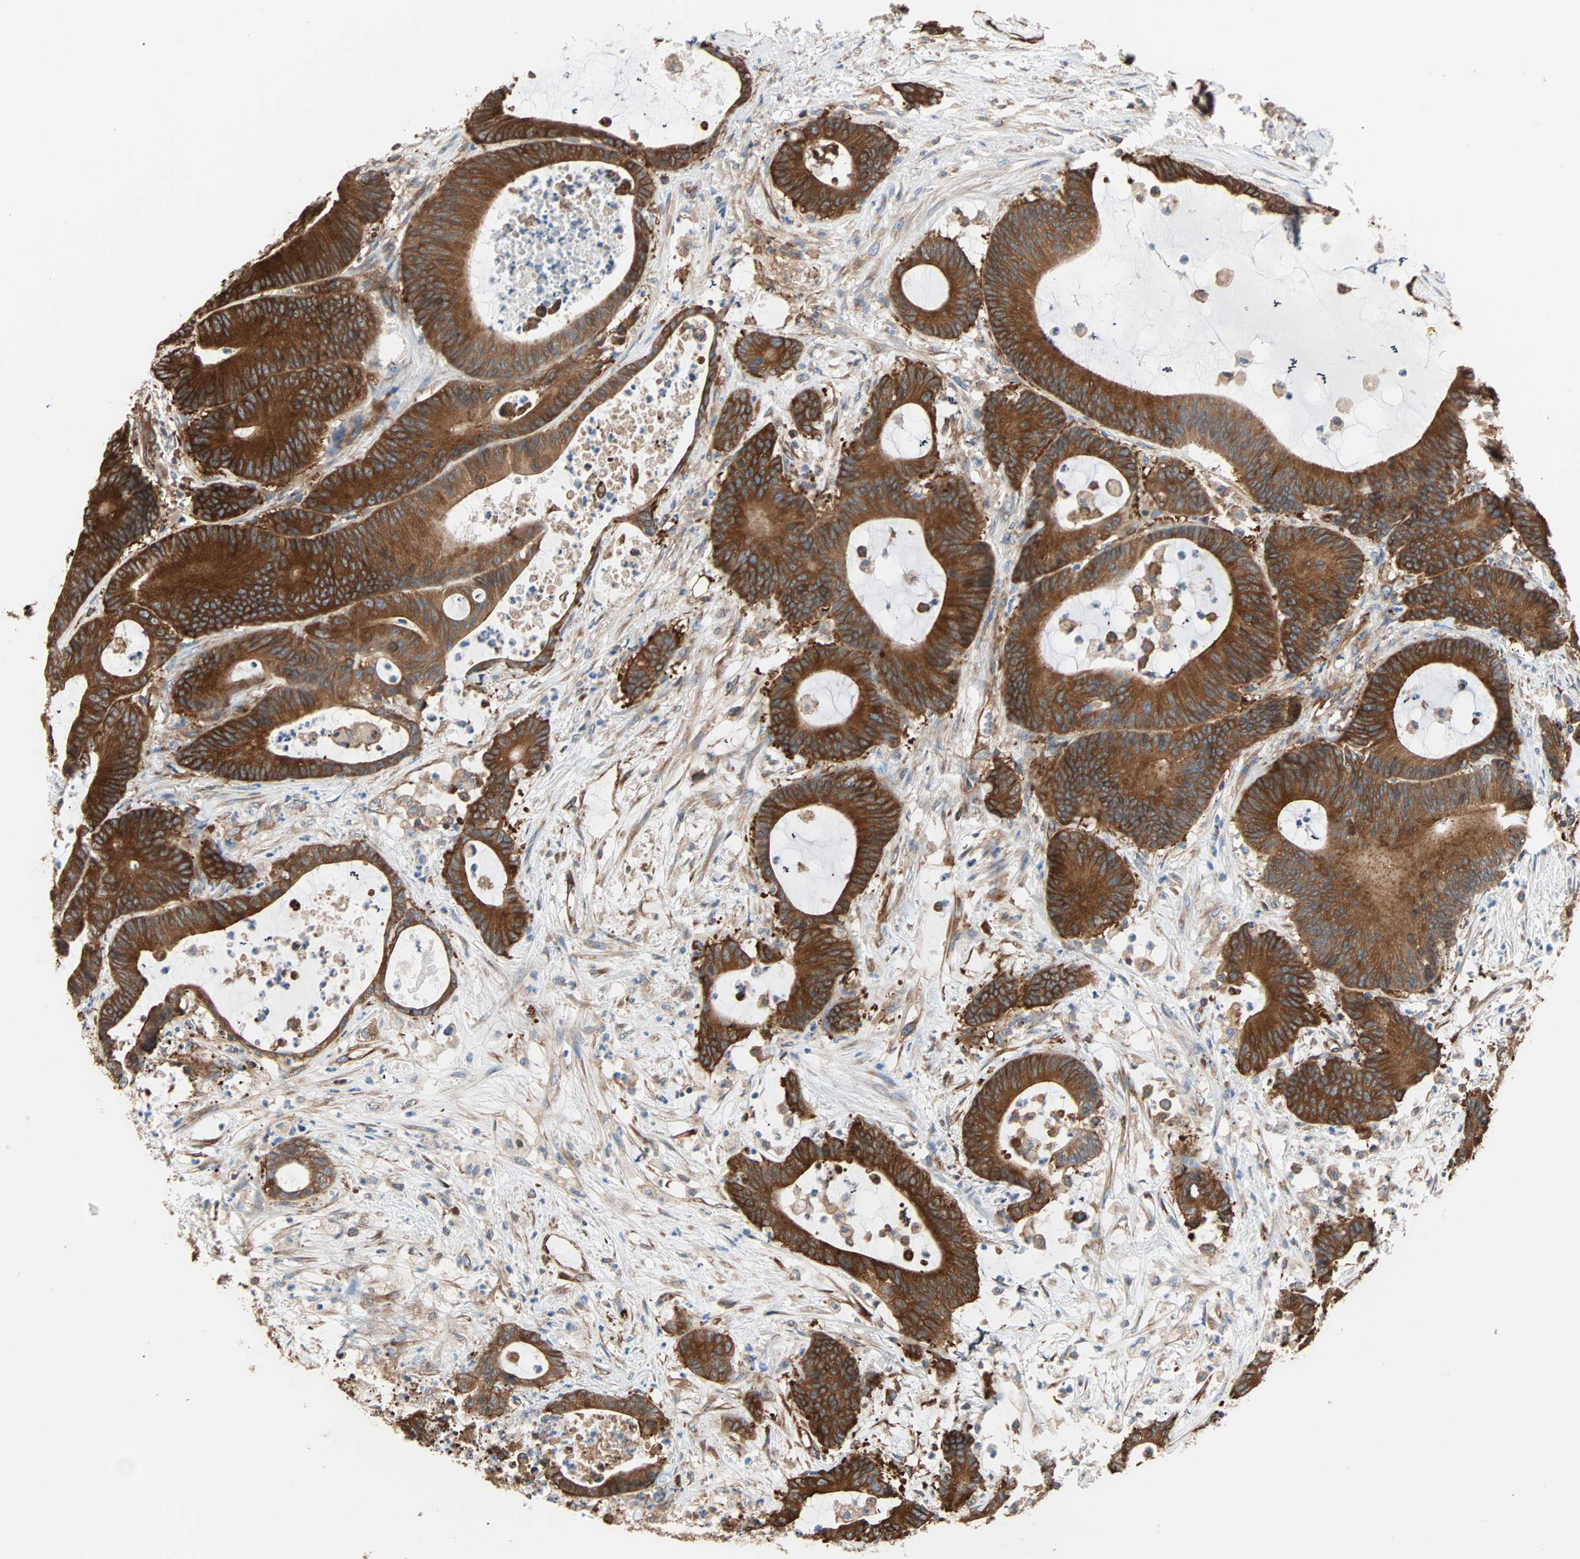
{"staining": {"intensity": "strong", "quantity": ">75%", "location": "cytoplasmic/membranous"}, "tissue": "colorectal cancer", "cell_type": "Tumor cells", "image_type": "cancer", "snomed": [{"axis": "morphology", "description": "Adenocarcinoma, NOS"}, {"axis": "topography", "description": "Colon"}], "caption": "A brown stain shows strong cytoplasmic/membranous staining of a protein in human colorectal adenocarcinoma tumor cells.", "gene": "EEF2", "patient": {"sex": "female", "age": 84}}